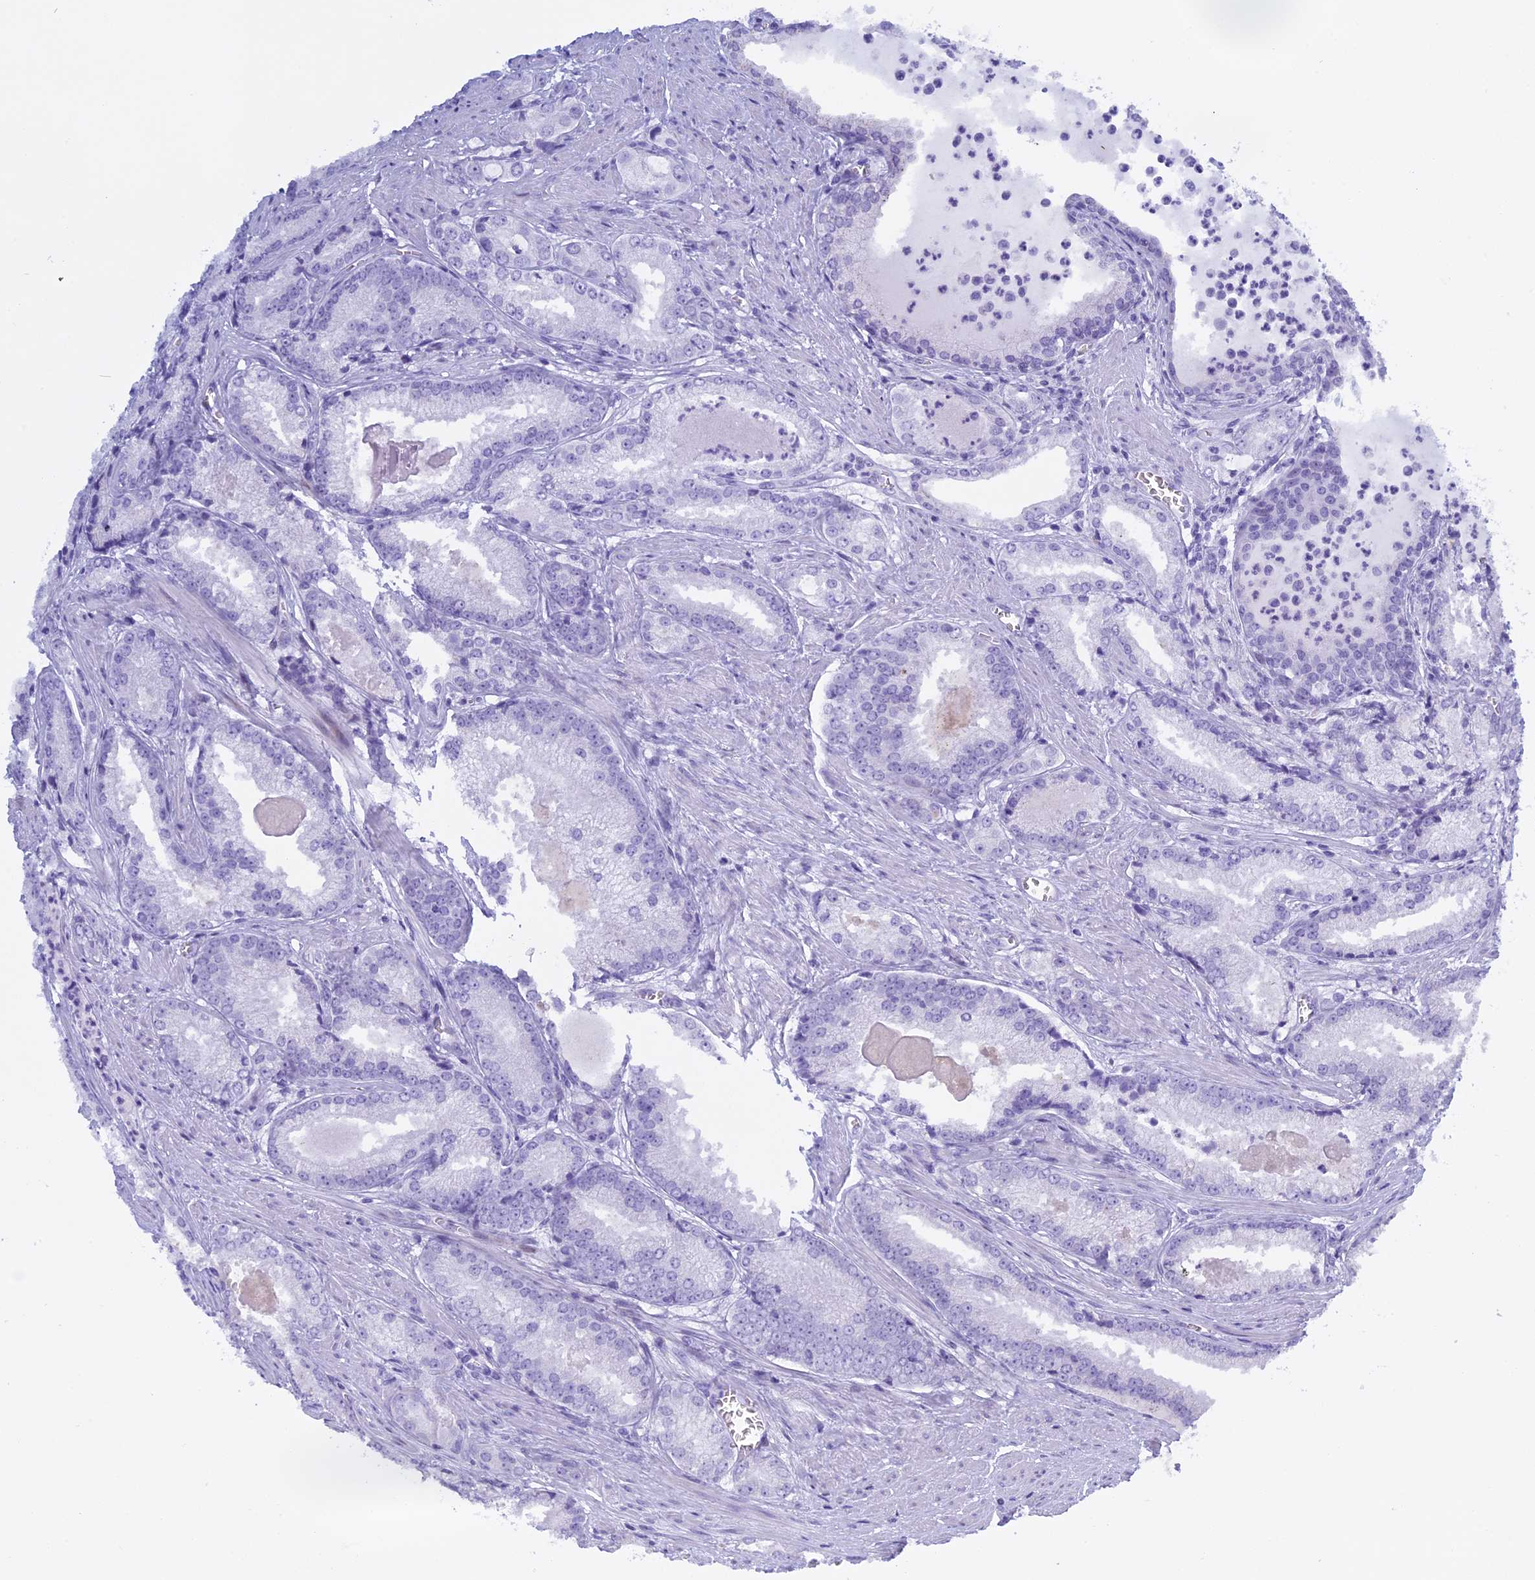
{"staining": {"intensity": "negative", "quantity": "none", "location": "none"}, "tissue": "prostate cancer", "cell_type": "Tumor cells", "image_type": "cancer", "snomed": [{"axis": "morphology", "description": "Adenocarcinoma, Low grade"}, {"axis": "topography", "description": "Prostate"}], "caption": "There is no significant expression in tumor cells of low-grade adenocarcinoma (prostate).", "gene": "KCTD21", "patient": {"sex": "male", "age": 54}}